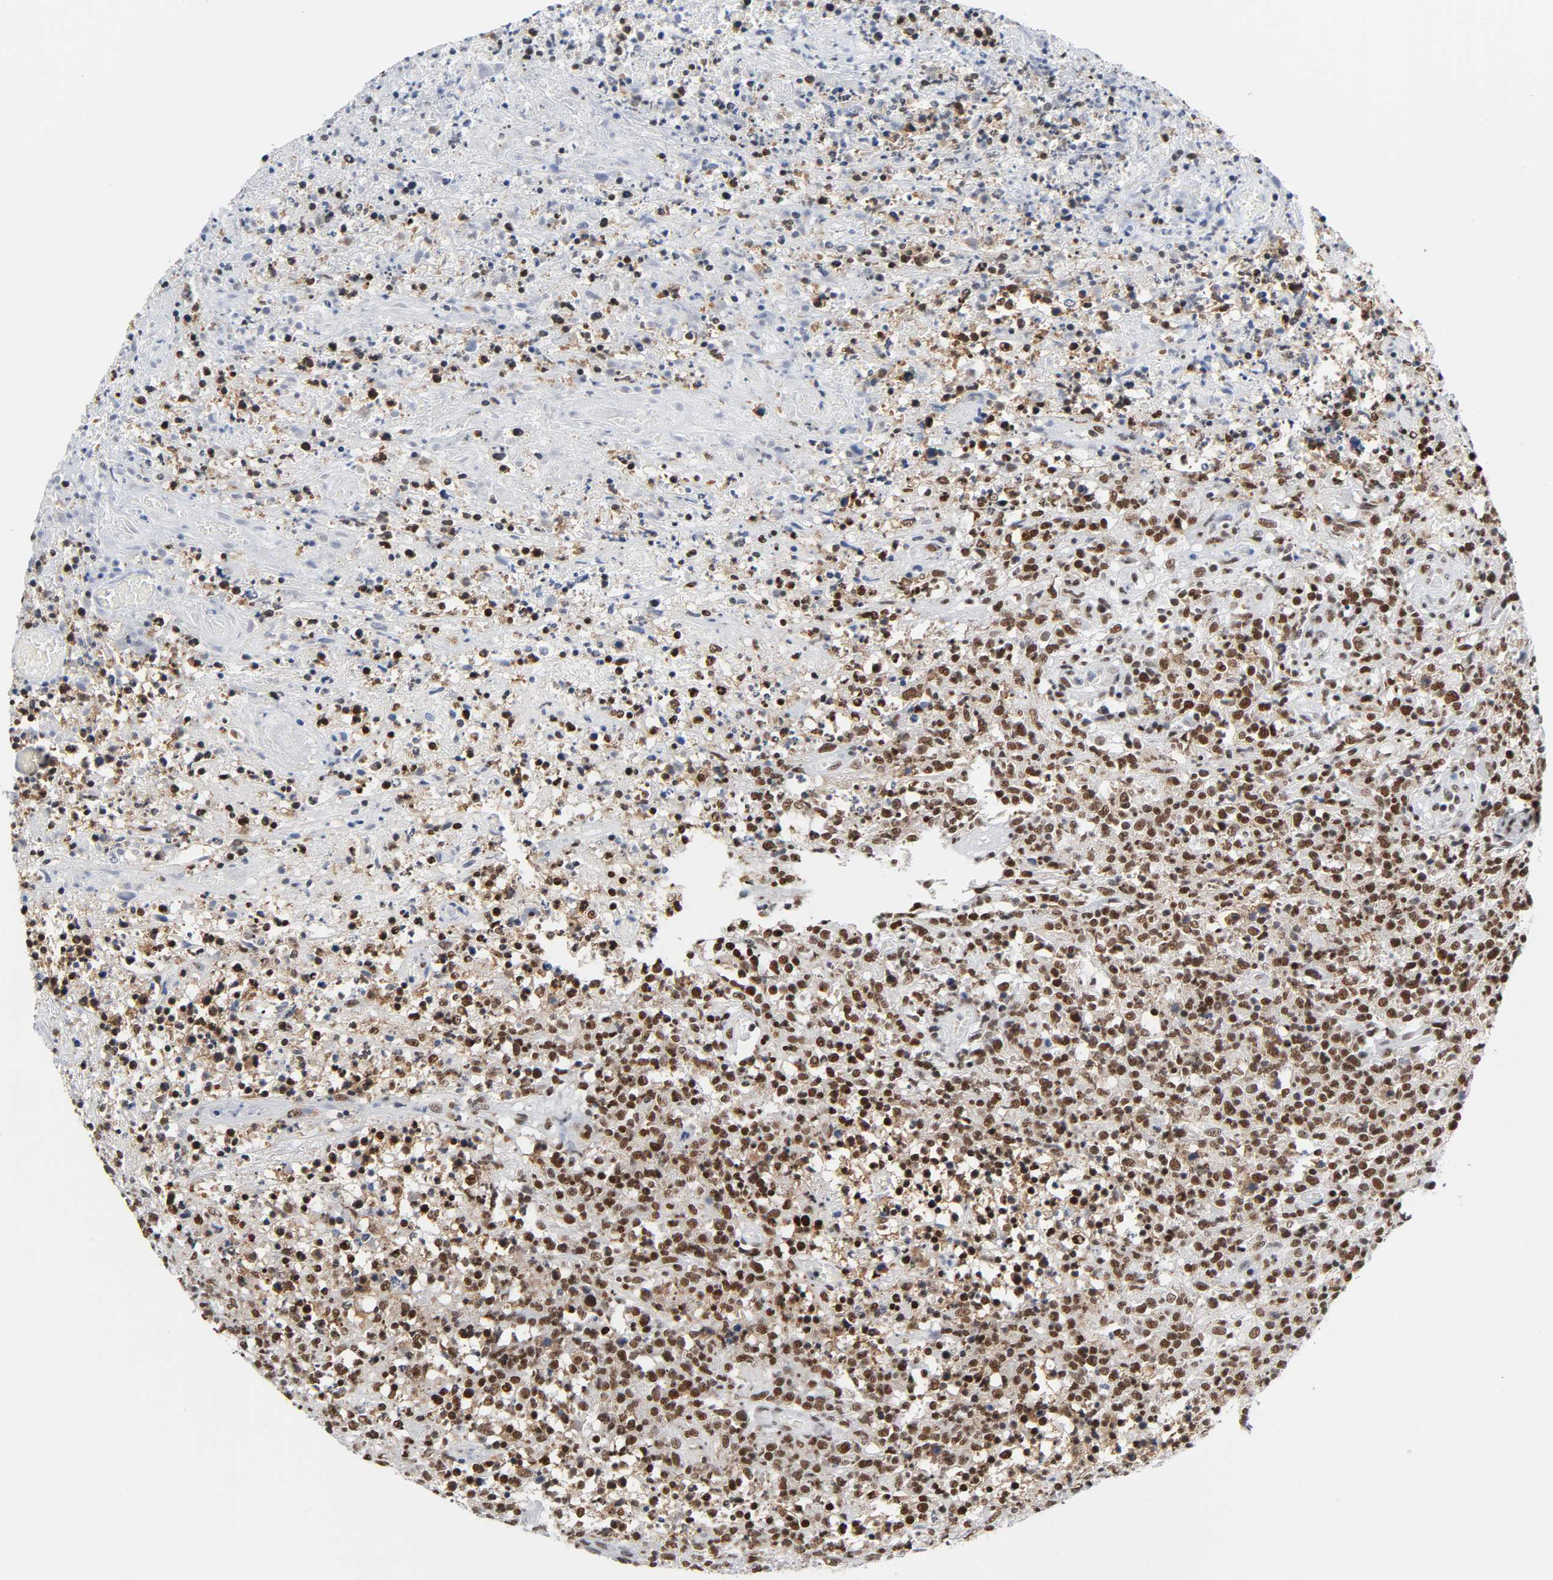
{"staining": {"intensity": "moderate", "quantity": ">75%", "location": "nuclear"}, "tissue": "lymphoma", "cell_type": "Tumor cells", "image_type": "cancer", "snomed": [{"axis": "morphology", "description": "Malignant lymphoma, non-Hodgkin's type, High grade"}, {"axis": "topography", "description": "Lymph node"}], "caption": "A high-resolution image shows IHC staining of lymphoma, which exhibits moderate nuclear expression in approximately >75% of tumor cells.", "gene": "CSTF2", "patient": {"sex": "female", "age": 84}}